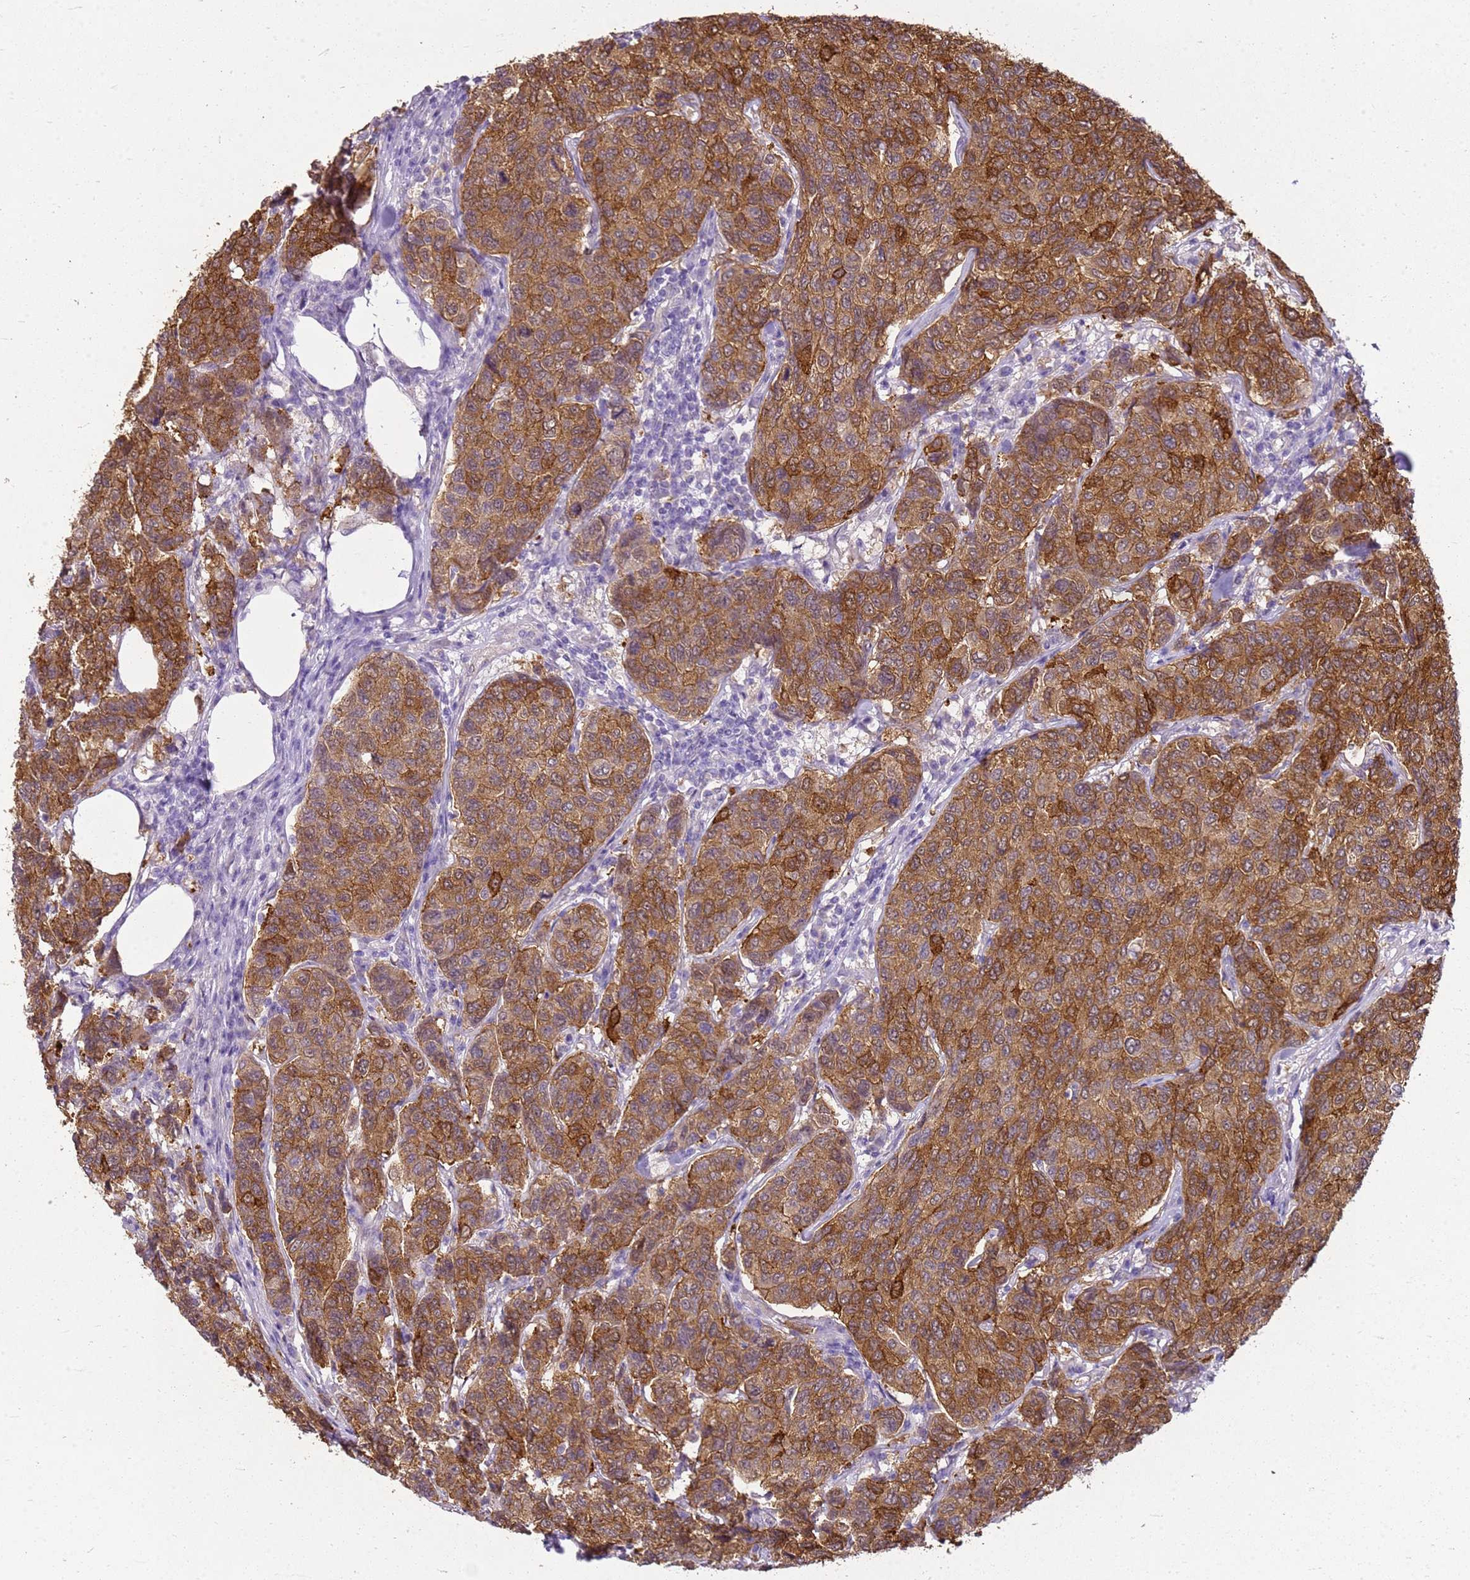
{"staining": {"intensity": "strong", "quantity": ">75%", "location": "cytoplasmic/membranous"}, "tissue": "breast cancer", "cell_type": "Tumor cells", "image_type": "cancer", "snomed": [{"axis": "morphology", "description": "Duct carcinoma"}, {"axis": "topography", "description": "Breast"}], "caption": "Immunohistochemical staining of human breast cancer reveals high levels of strong cytoplasmic/membranous expression in about >75% of tumor cells.", "gene": "HSPB1", "patient": {"sex": "female", "age": 55}}